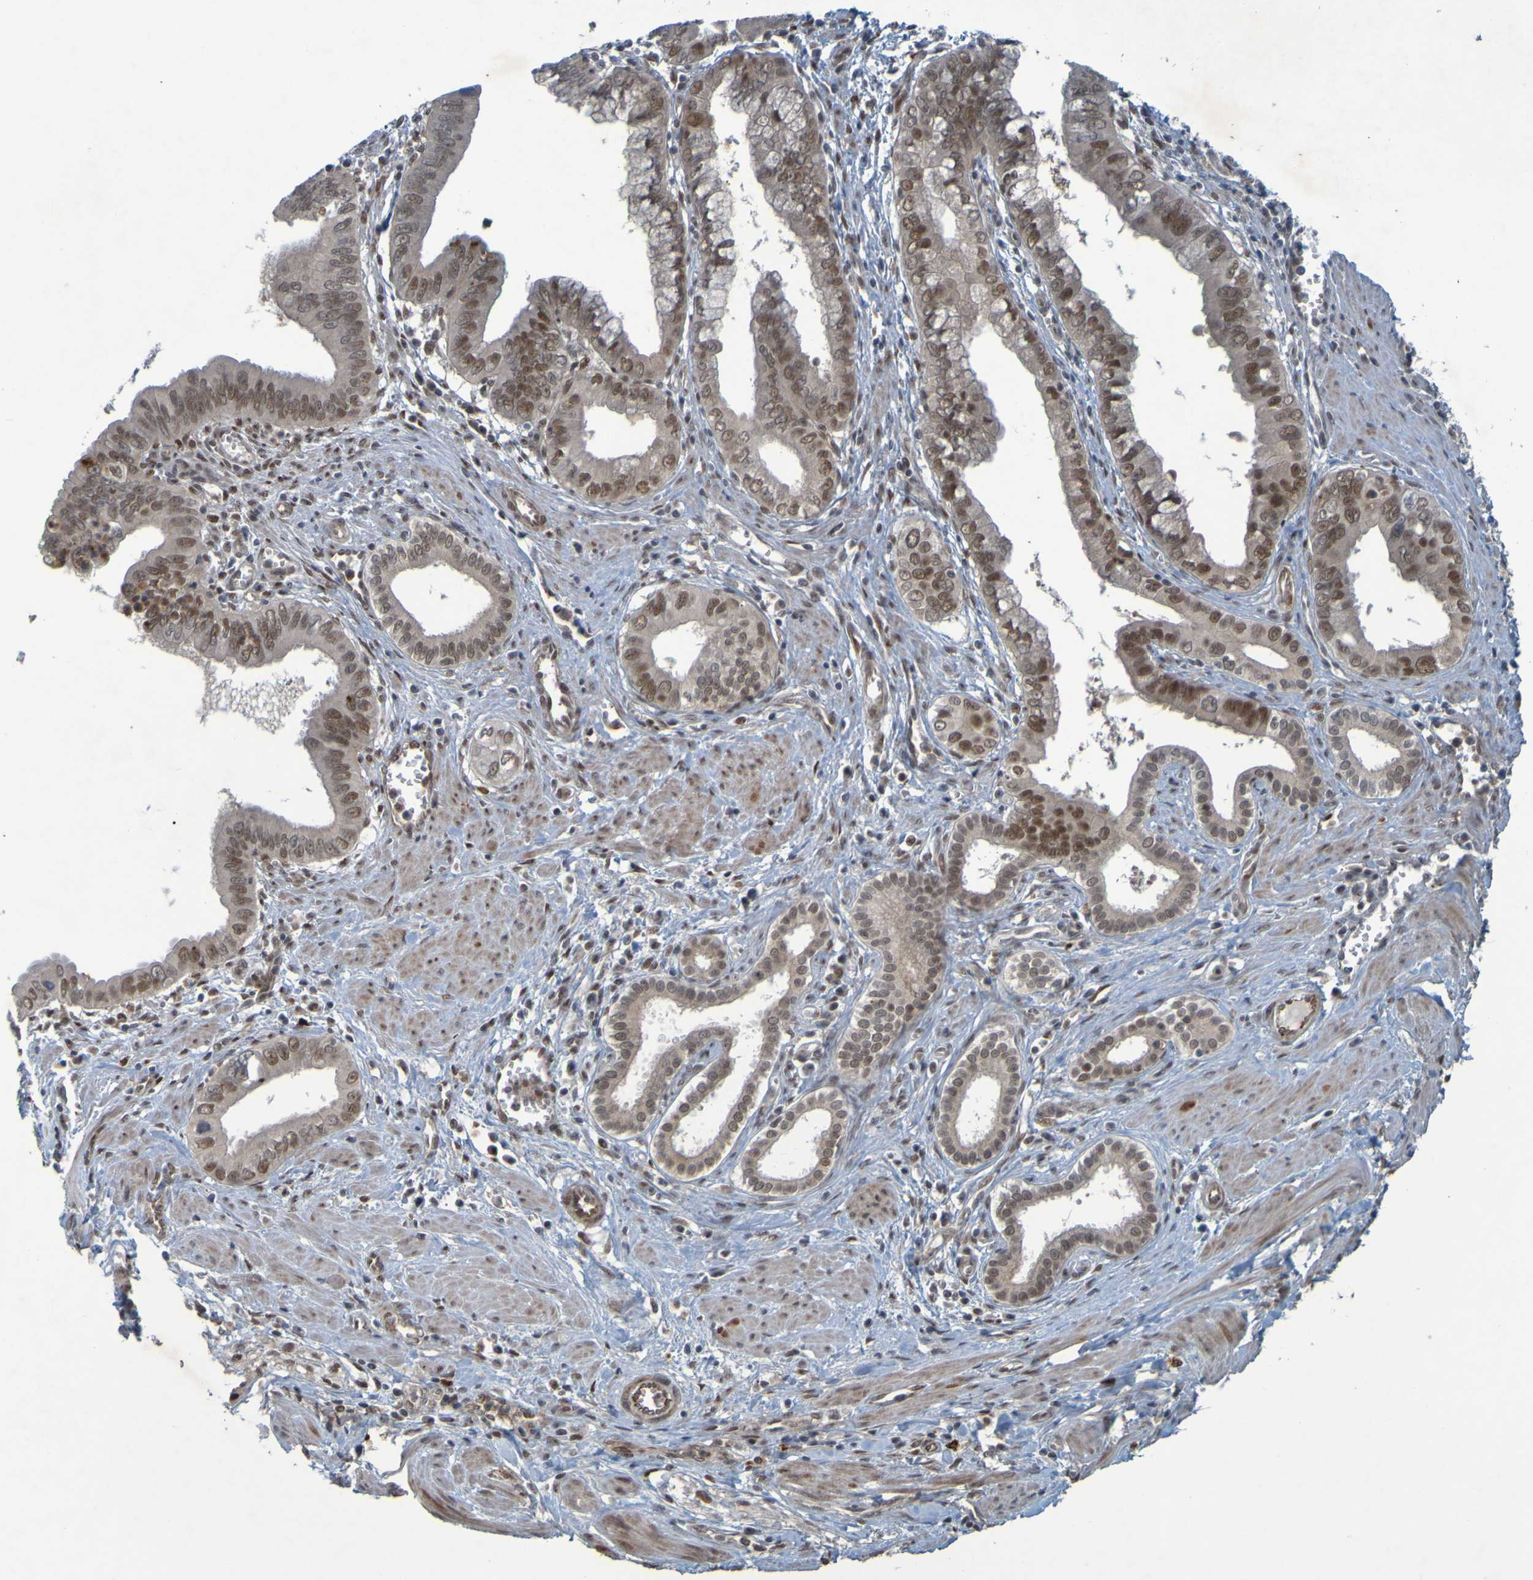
{"staining": {"intensity": "moderate", "quantity": "25%-75%", "location": "cytoplasmic/membranous,nuclear"}, "tissue": "pancreatic cancer", "cell_type": "Tumor cells", "image_type": "cancer", "snomed": [{"axis": "morphology", "description": "Normal tissue, NOS"}, {"axis": "topography", "description": "Lymph node"}], "caption": "Protein analysis of pancreatic cancer tissue displays moderate cytoplasmic/membranous and nuclear positivity in about 25%-75% of tumor cells.", "gene": "MCPH1", "patient": {"sex": "male", "age": 50}}